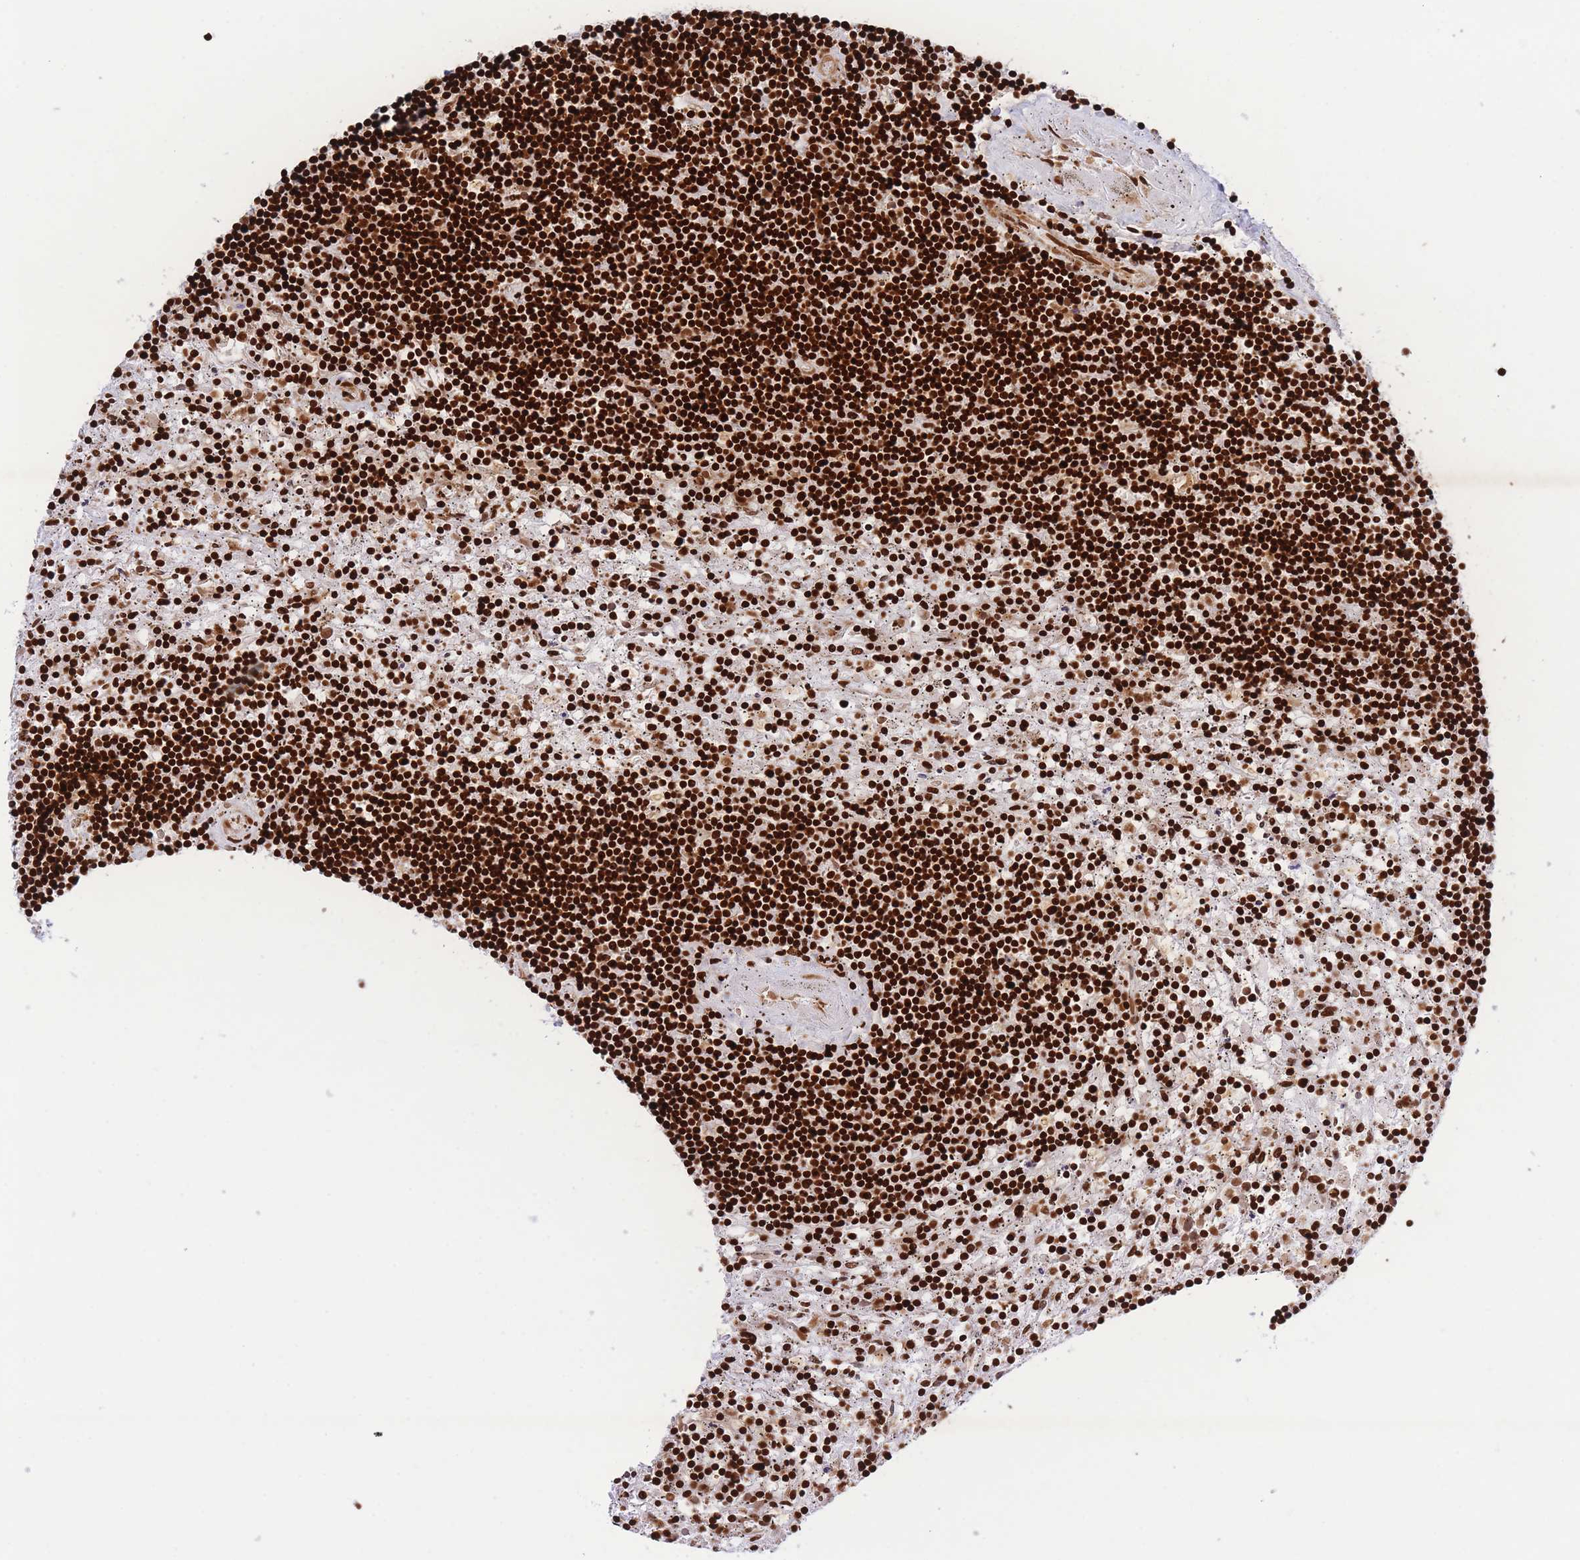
{"staining": {"intensity": "strong", "quantity": ">75%", "location": "nuclear"}, "tissue": "lymphoma", "cell_type": "Tumor cells", "image_type": "cancer", "snomed": [{"axis": "morphology", "description": "Malignant lymphoma, non-Hodgkin's type, Low grade"}, {"axis": "topography", "description": "Spleen"}], "caption": "DAB immunohistochemical staining of lymphoma shows strong nuclear protein staining in approximately >75% of tumor cells.", "gene": "H2BC11", "patient": {"sex": "male", "age": 76}}